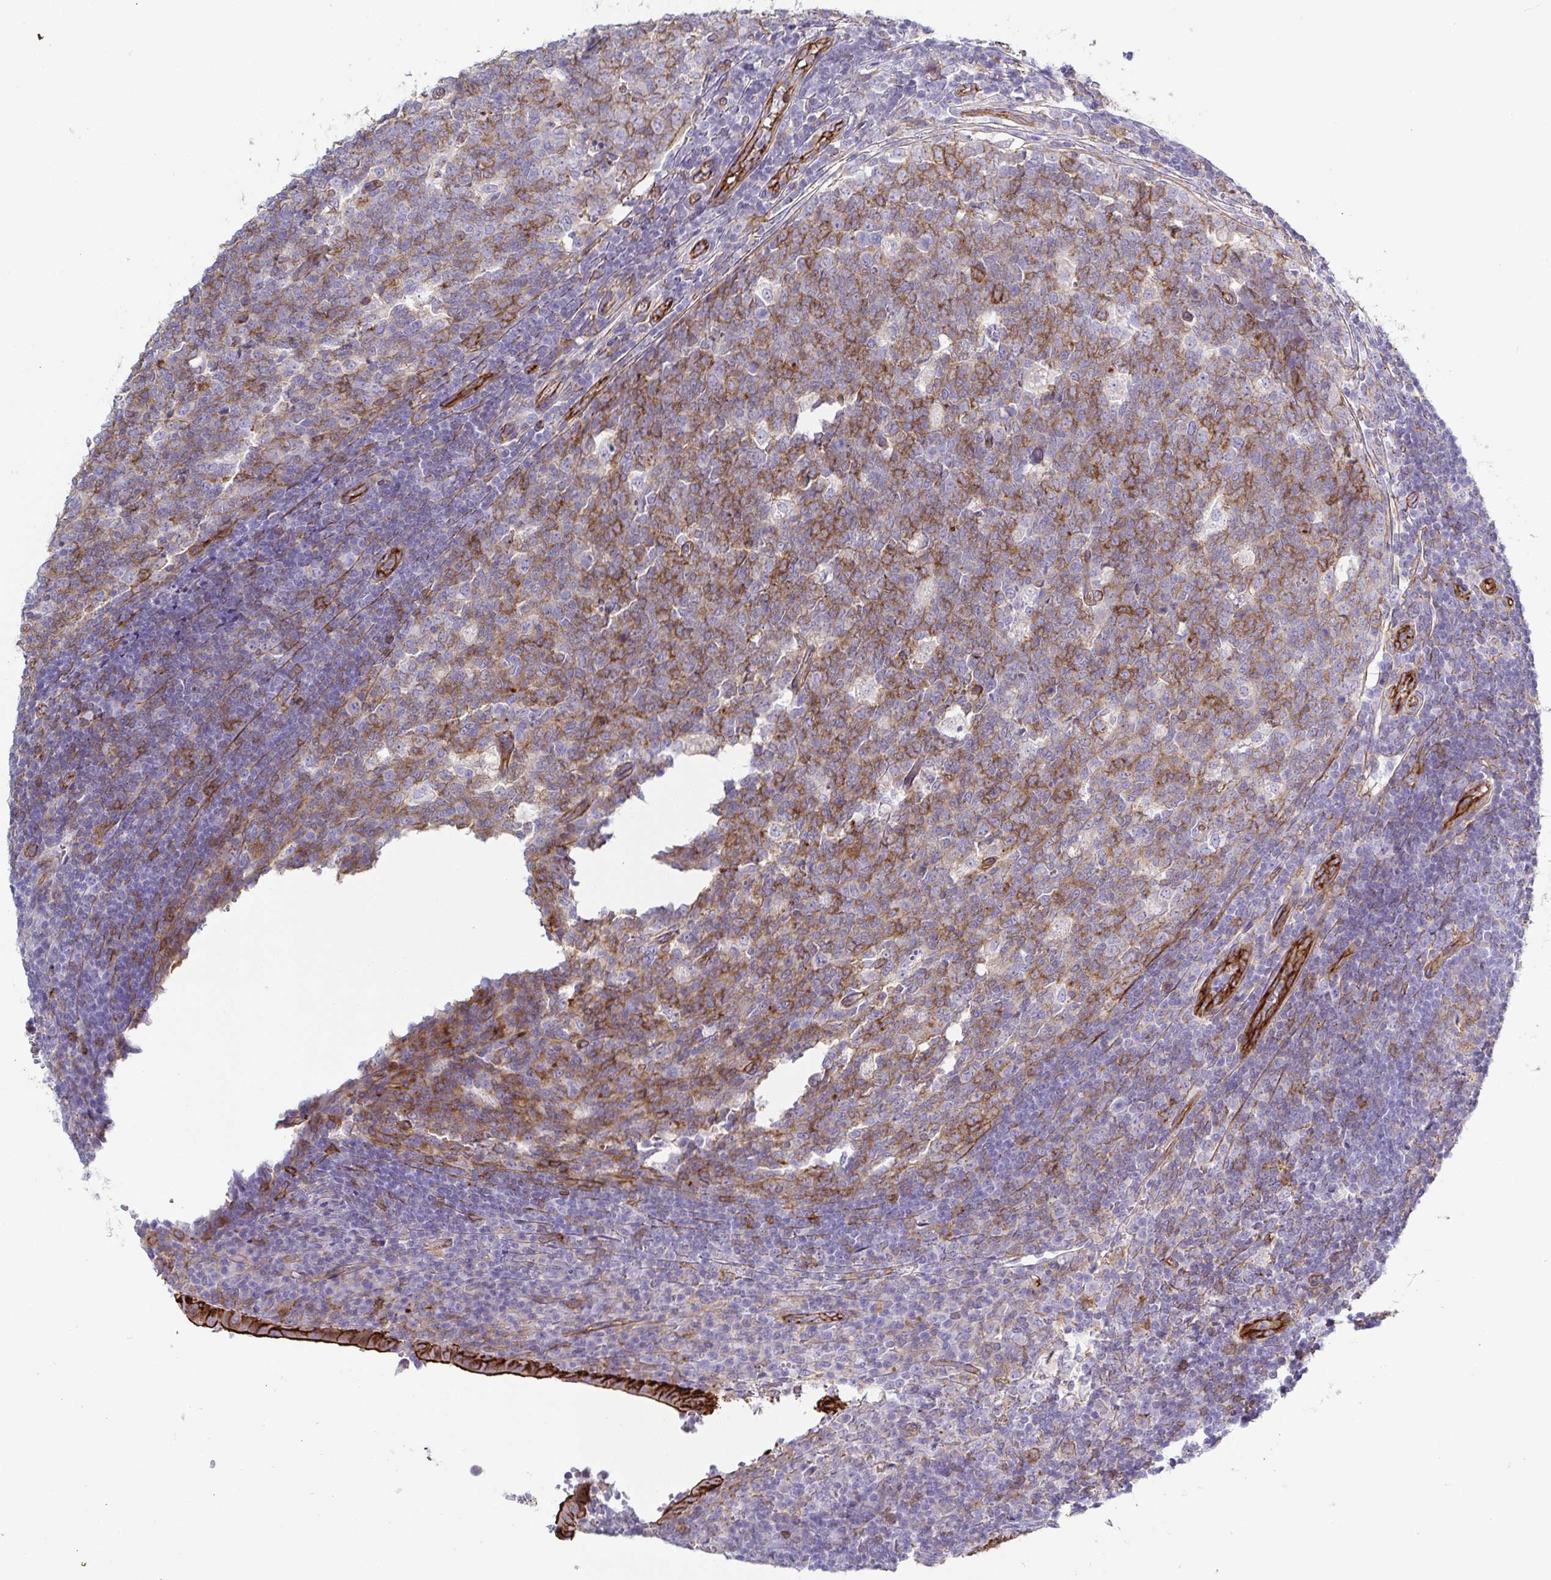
{"staining": {"intensity": "strong", "quantity": ">75%", "location": "cytoplasmic/membranous"}, "tissue": "appendix", "cell_type": "Glandular cells", "image_type": "normal", "snomed": [{"axis": "morphology", "description": "Normal tissue, NOS"}, {"axis": "topography", "description": "Appendix"}], "caption": "Immunohistochemical staining of unremarkable human appendix reveals high levels of strong cytoplasmic/membranous expression in about >75% of glandular cells. (IHC, brightfield microscopy, high magnification).", "gene": "LIMA1", "patient": {"sex": "male", "age": 18}}